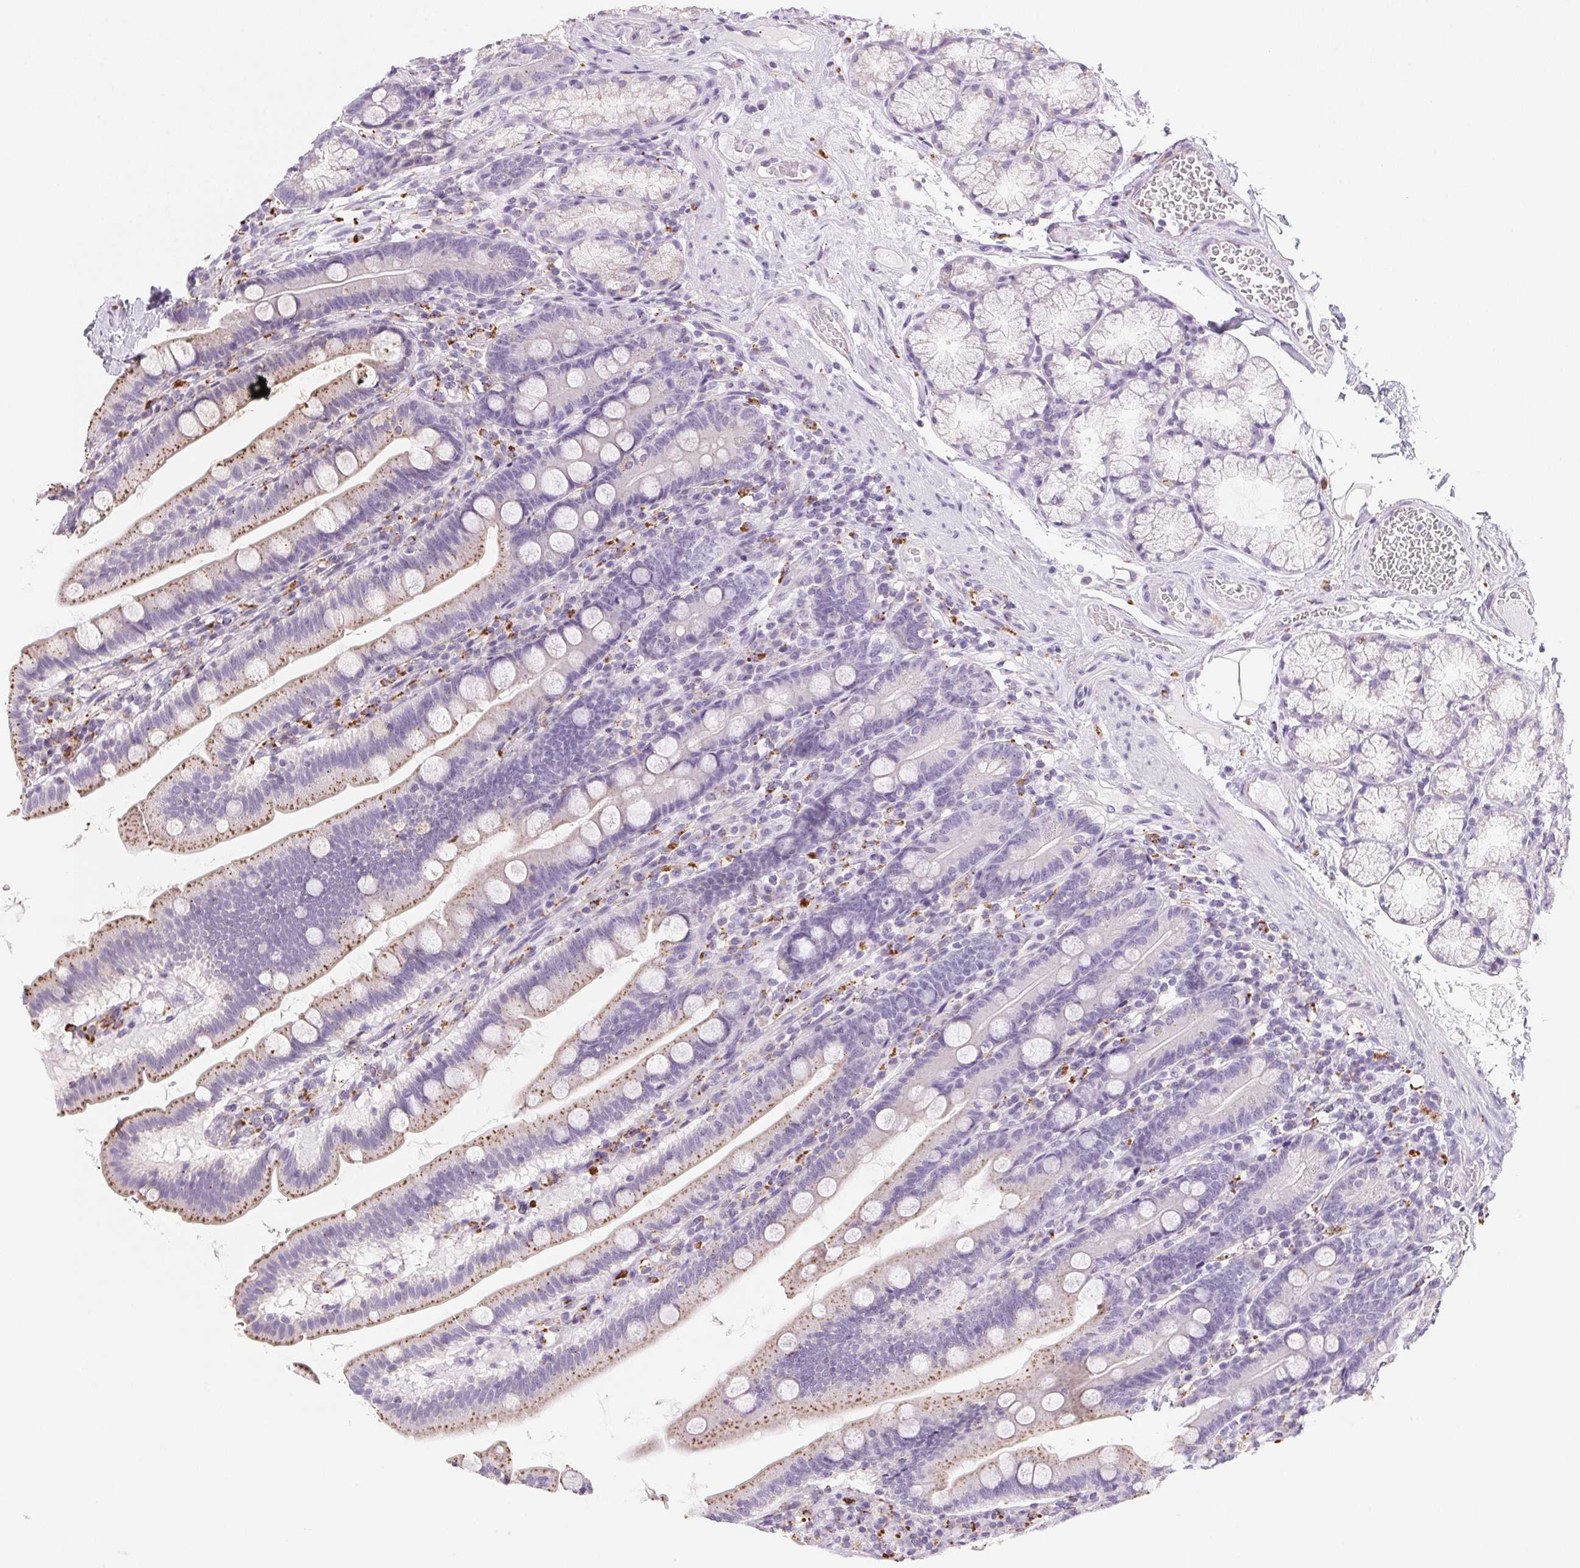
{"staining": {"intensity": "moderate", "quantity": "25%-75%", "location": "cytoplasmic/membranous"}, "tissue": "duodenum", "cell_type": "Glandular cells", "image_type": "normal", "snomed": [{"axis": "morphology", "description": "Normal tissue, NOS"}, {"axis": "topography", "description": "Duodenum"}], "caption": "Protein positivity by immunohistochemistry (IHC) displays moderate cytoplasmic/membranous staining in about 25%-75% of glandular cells in benign duodenum. (Brightfield microscopy of DAB IHC at high magnification).", "gene": "LIPA", "patient": {"sex": "female", "age": 67}}